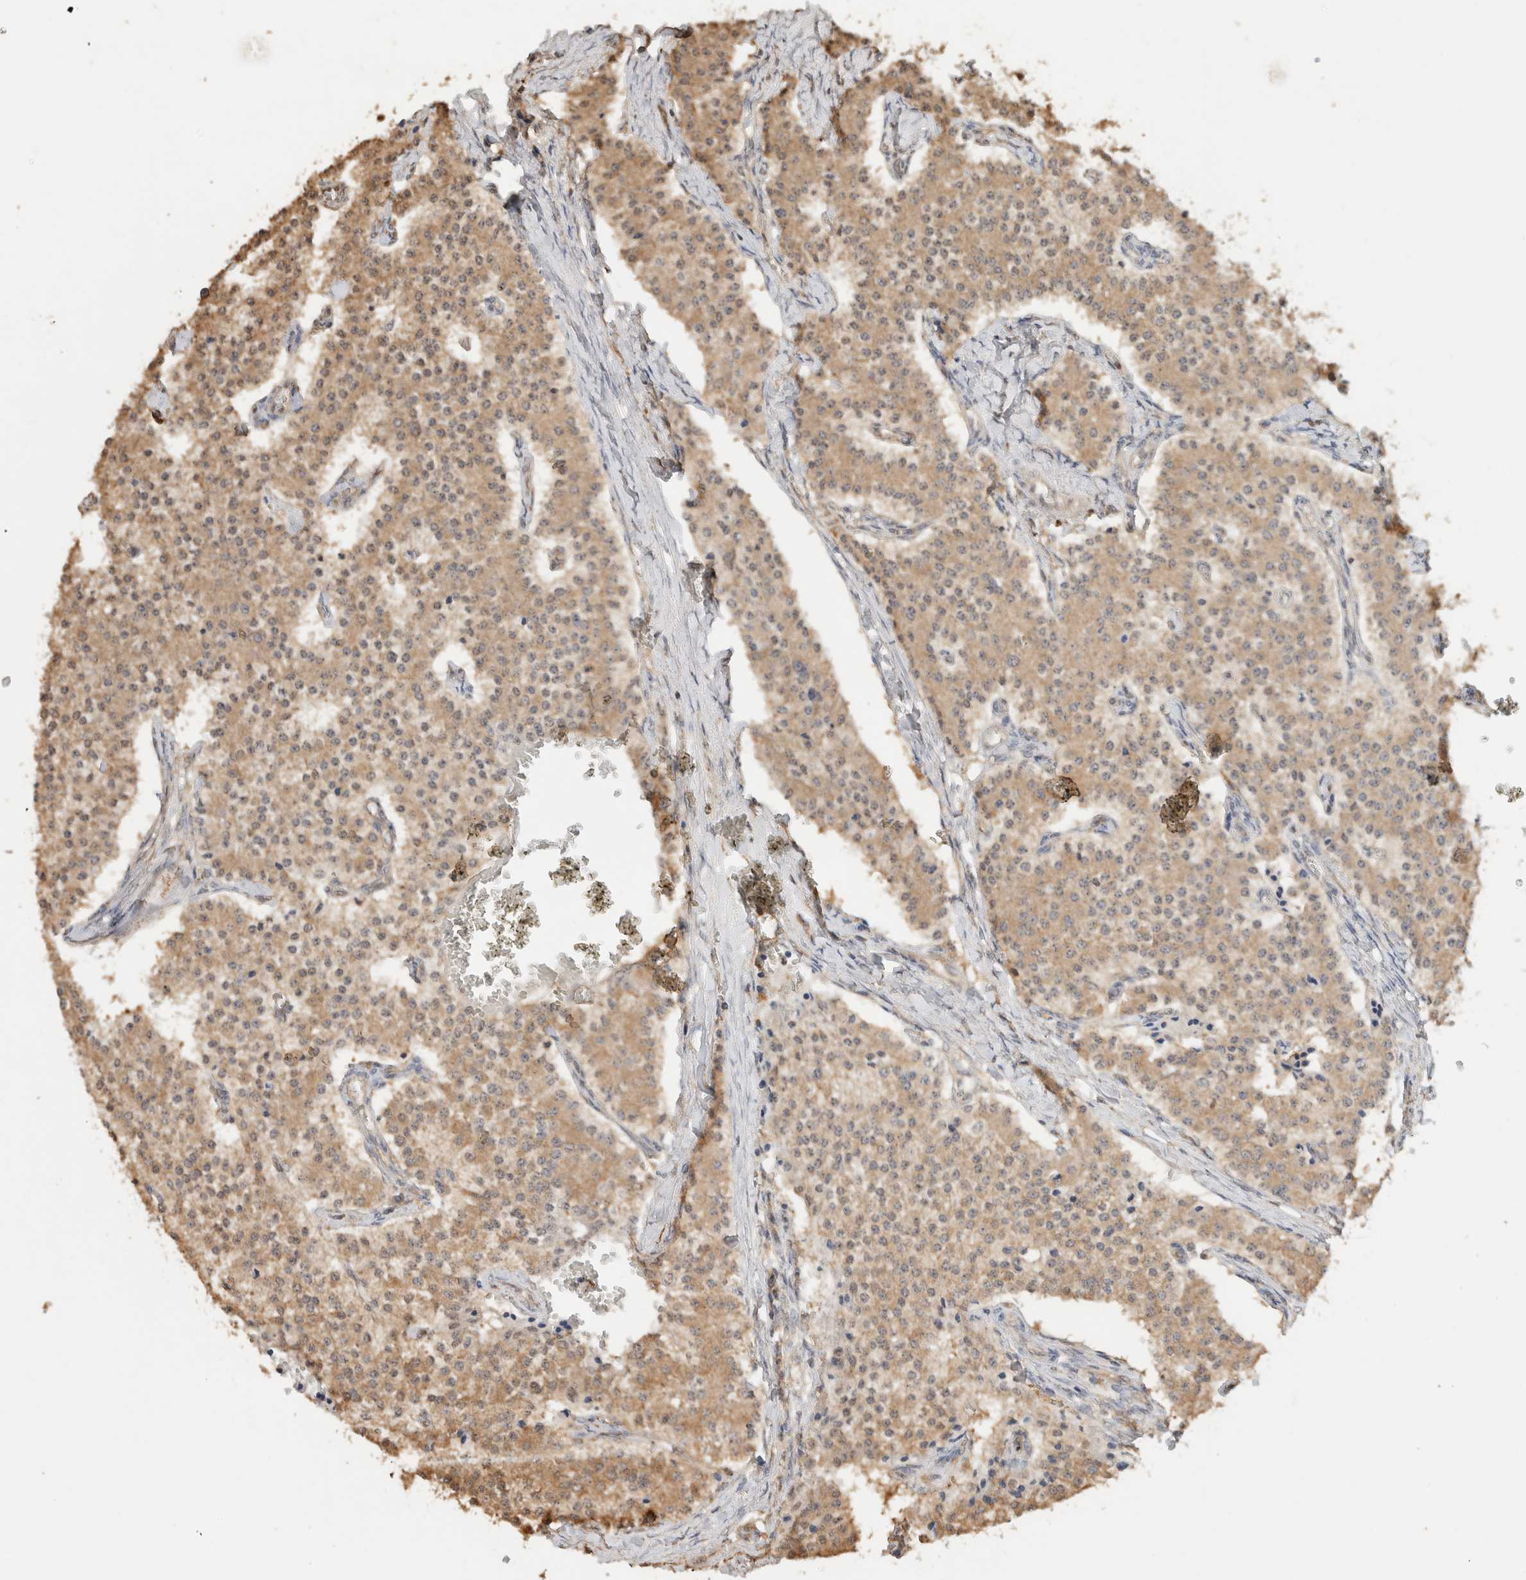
{"staining": {"intensity": "moderate", "quantity": ">75%", "location": "cytoplasmic/membranous"}, "tissue": "carcinoid", "cell_type": "Tumor cells", "image_type": "cancer", "snomed": [{"axis": "morphology", "description": "Carcinoid, malignant, NOS"}, {"axis": "topography", "description": "Colon"}], "caption": "High-power microscopy captured an IHC photomicrograph of carcinoid, revealing moderate cytoplasmic/membranous positivity in approximately >75% of tumor cells. The protein of interest is stained brown, and the nuclei are stained in blue (DAB (3,3'-diaminobenzidine) IHC with brightfield microscopy, high magnification).", "gene": "YWHAH", "patient": {"sex": "female", "age": 52}}